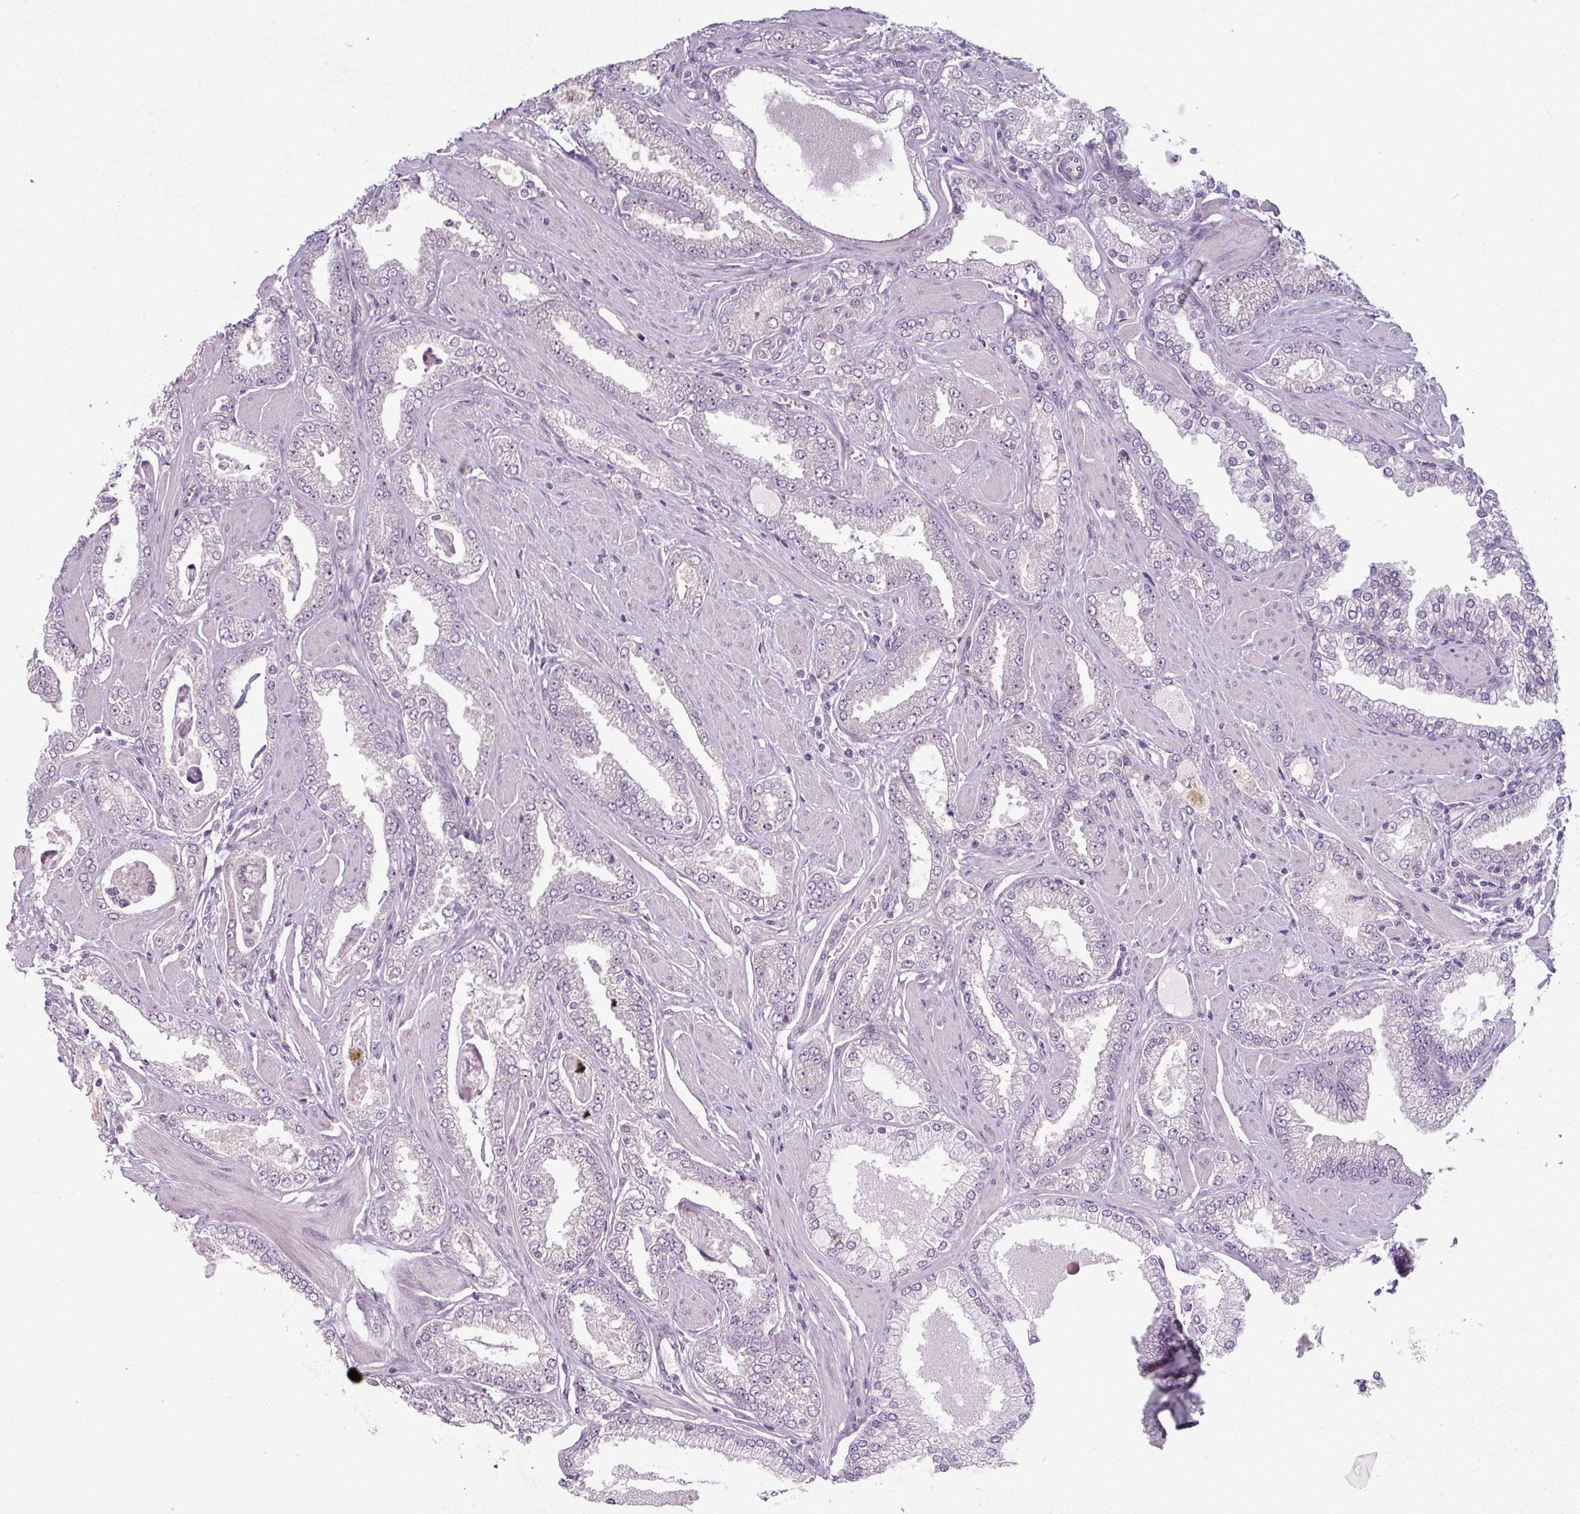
{"staining": {"intensity": "negative", "quantity": "none", "location": "none"}, "tissue": "prostate cancer", "cell_type": "Tumor cells", "image_type": "cancer", "snomed": [{"axis": "morphology", "description": "Adenocarcinoma, Low grade"}, {"axis": "topography", "description": "Prostate"}], "caption": "The IHC histopathology image has no significant positivity in tumor cells of prostate cancer (adenocarcinoma (low-grade)) tissue.", "gene": "OR52D1", "patient": {"sex": "male", "age": 42}}